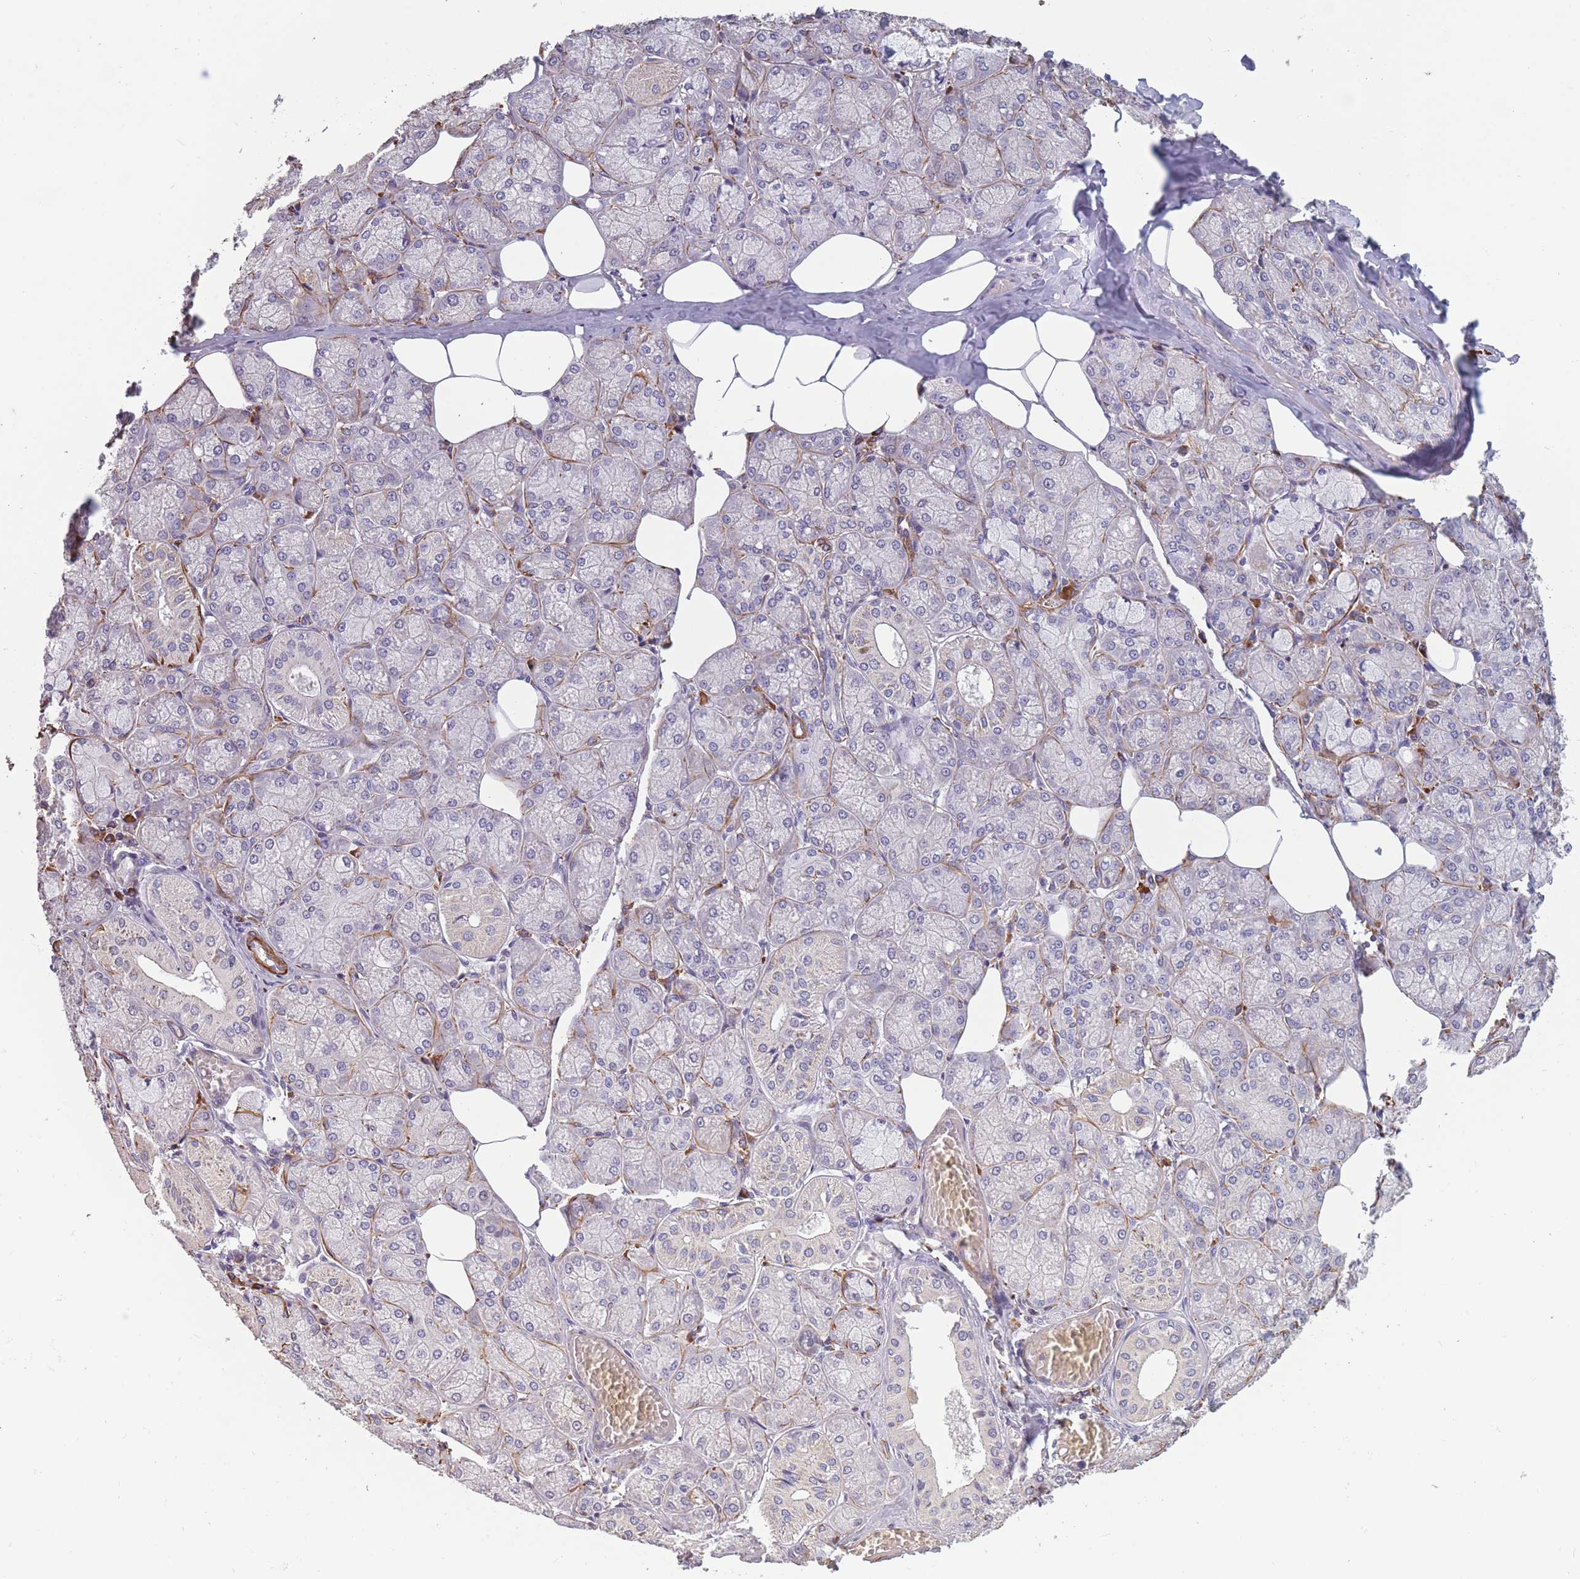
{"staining": {"intensity": "moderate", "quantity": "<25%", "location": "cytoplasmic/membranous"}, "tissue": "salivary gland", "cell_type": "Glandular cells", "image_type": "normal", "snomed": [{"axis": "morphology", "description": "Normal tissue, NOS"}, {"axis": "topography", "description": "Salivary gland"}], "caption": "IHC (DAB) staining of normal salivary gland reveals moderate cytoplasmic/membranous protein positivity in approximately <25% of glandular cells. (Stains: DAB (3,3'-diaminobenzidine) in brown, nuclei in blue, Microscopy: brightfield microscopy at high magnification).", "gene": "TOMM40L", "patient": {"sex": "male", "age": 74}}